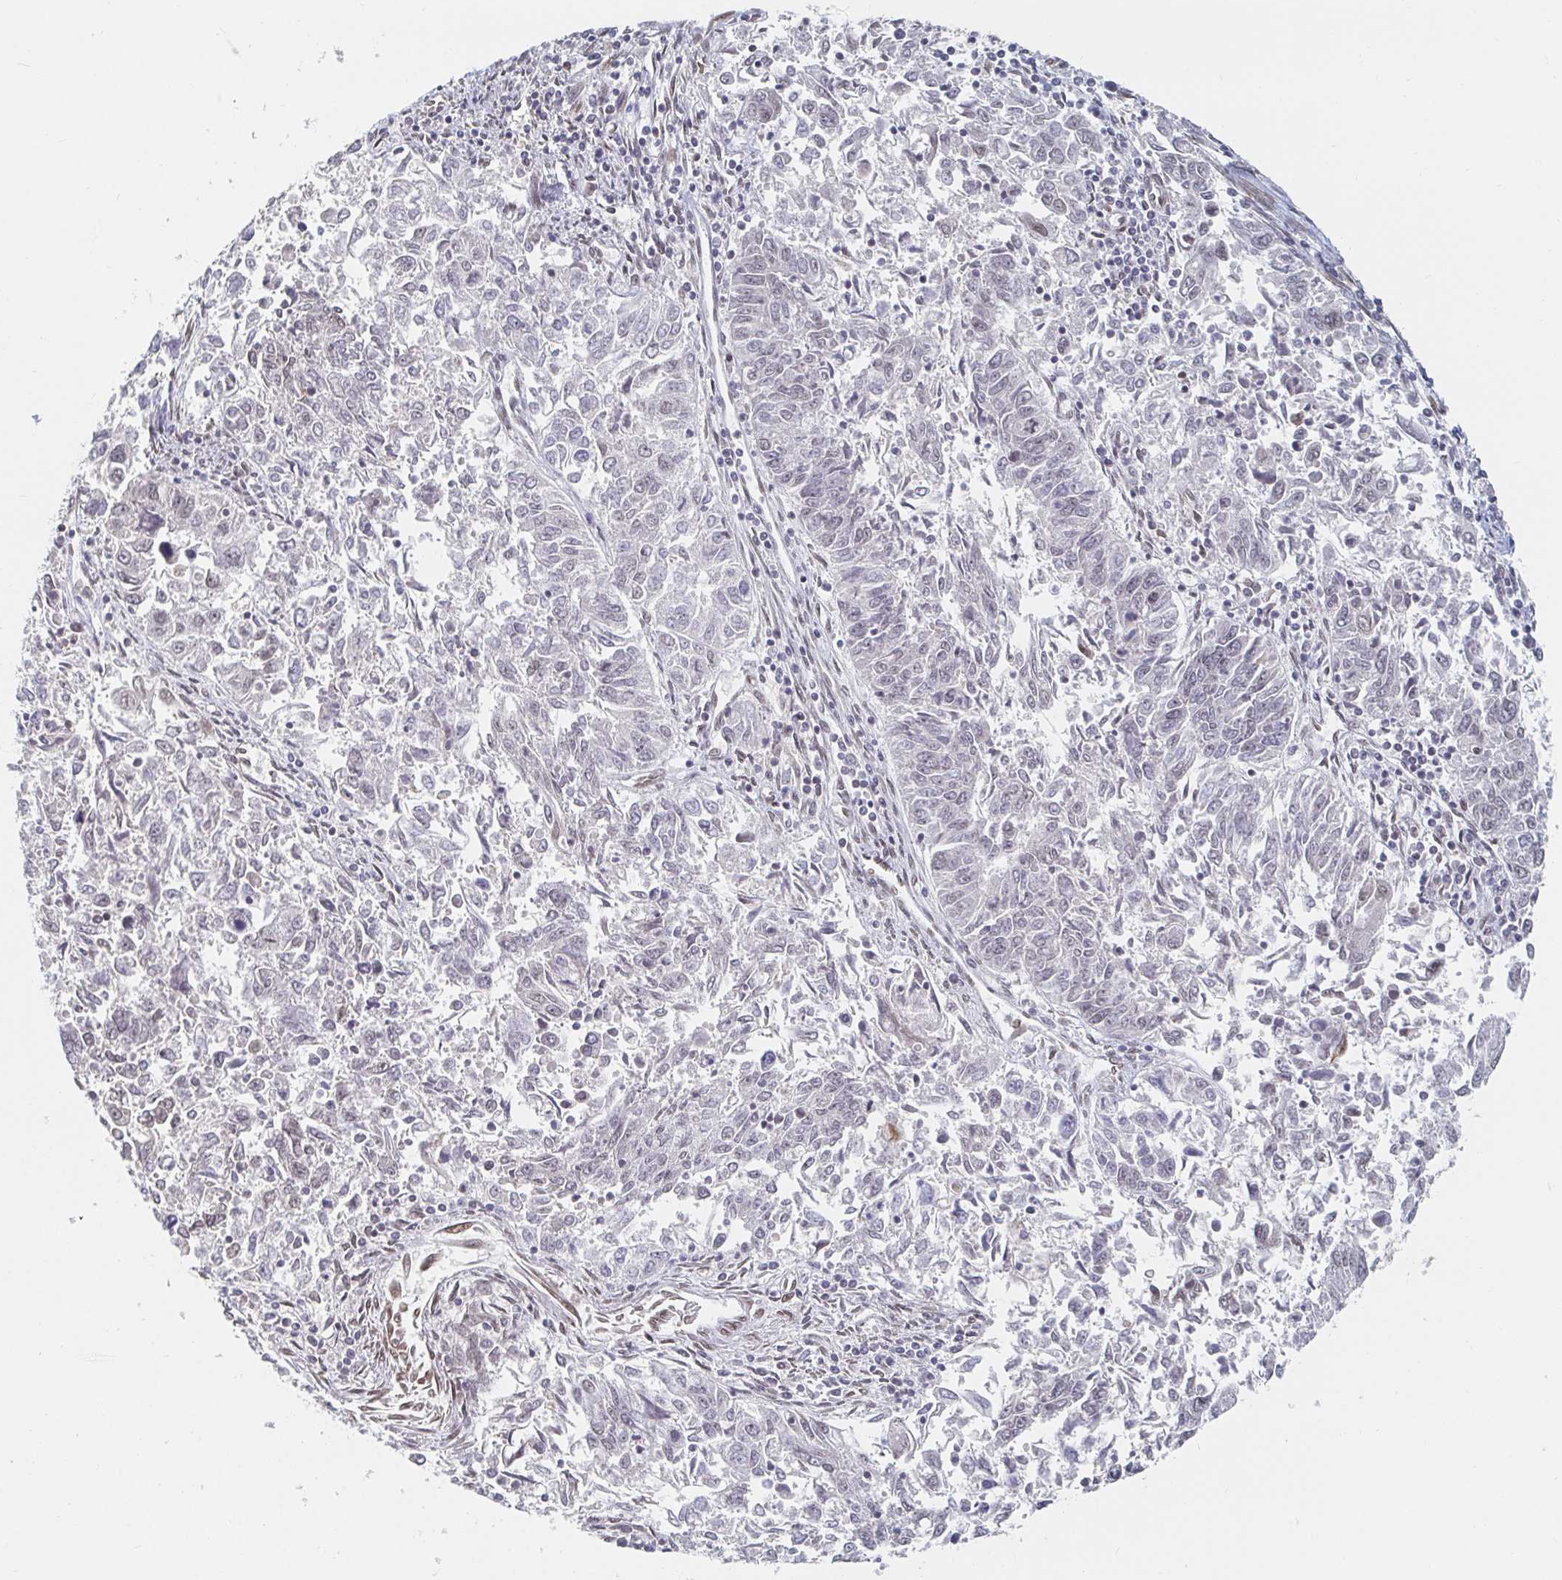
{"staining": {"intensity": "negative", "quantity": "none", "location": "none"}, "tissue": "endometrial cancer", "cell_type": "Tumor cells", "image_type": "cancer", "snomed": [{"axis": "morphology", "description": "Adenocarcinoma, NOS"}, {"axis": "topography", "description": "Endometrium"}], "caption": "Immunohistochemical staining of human endometrial cancer shows no significant staining in tumor cells. The staining was performed using DAB to visualize the protein expression in brown, while the nuclei were stained in blue with hematoxylin (Magnification: 20x).", "gene": "CHD2", "patient": {"sex": "female", "age": 42}}